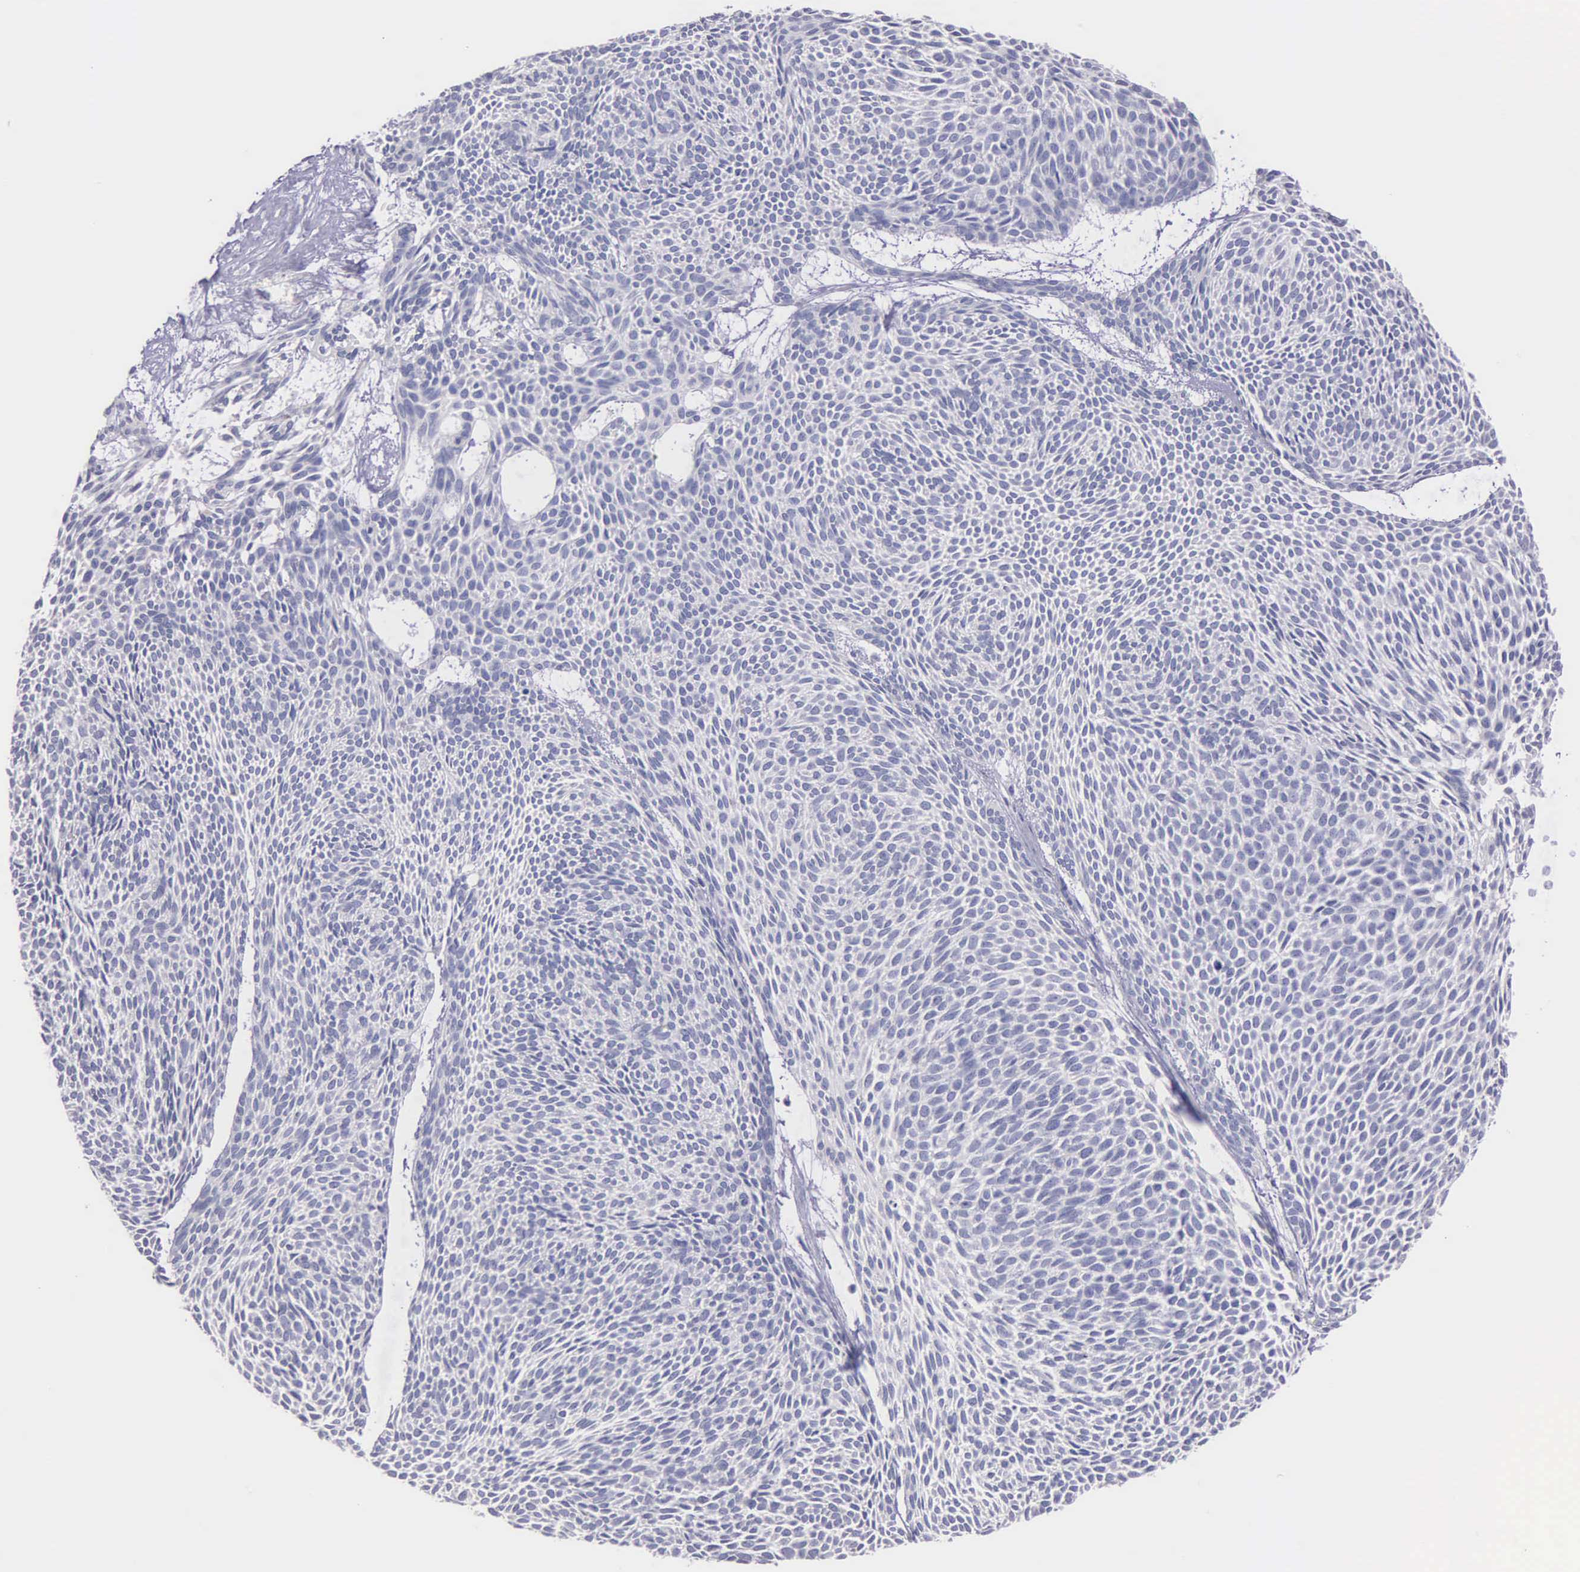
{"staining": {"intensity": "negative", "quantity": "none", "location": "none"}, "tissue": "skin cancer", "cell_type": "Tumor cells", "image_type": "cancer", "snomed": [{"axis": "morphology", "description": "Basal cell carcinoma"}, {"axis": "topography", "description": "Skin"}], "caption": "Tumor cells are negative for protein expression in human skin cancer.", "gene": "MIA2", "patient": {"sex": "male", "age": 84}}